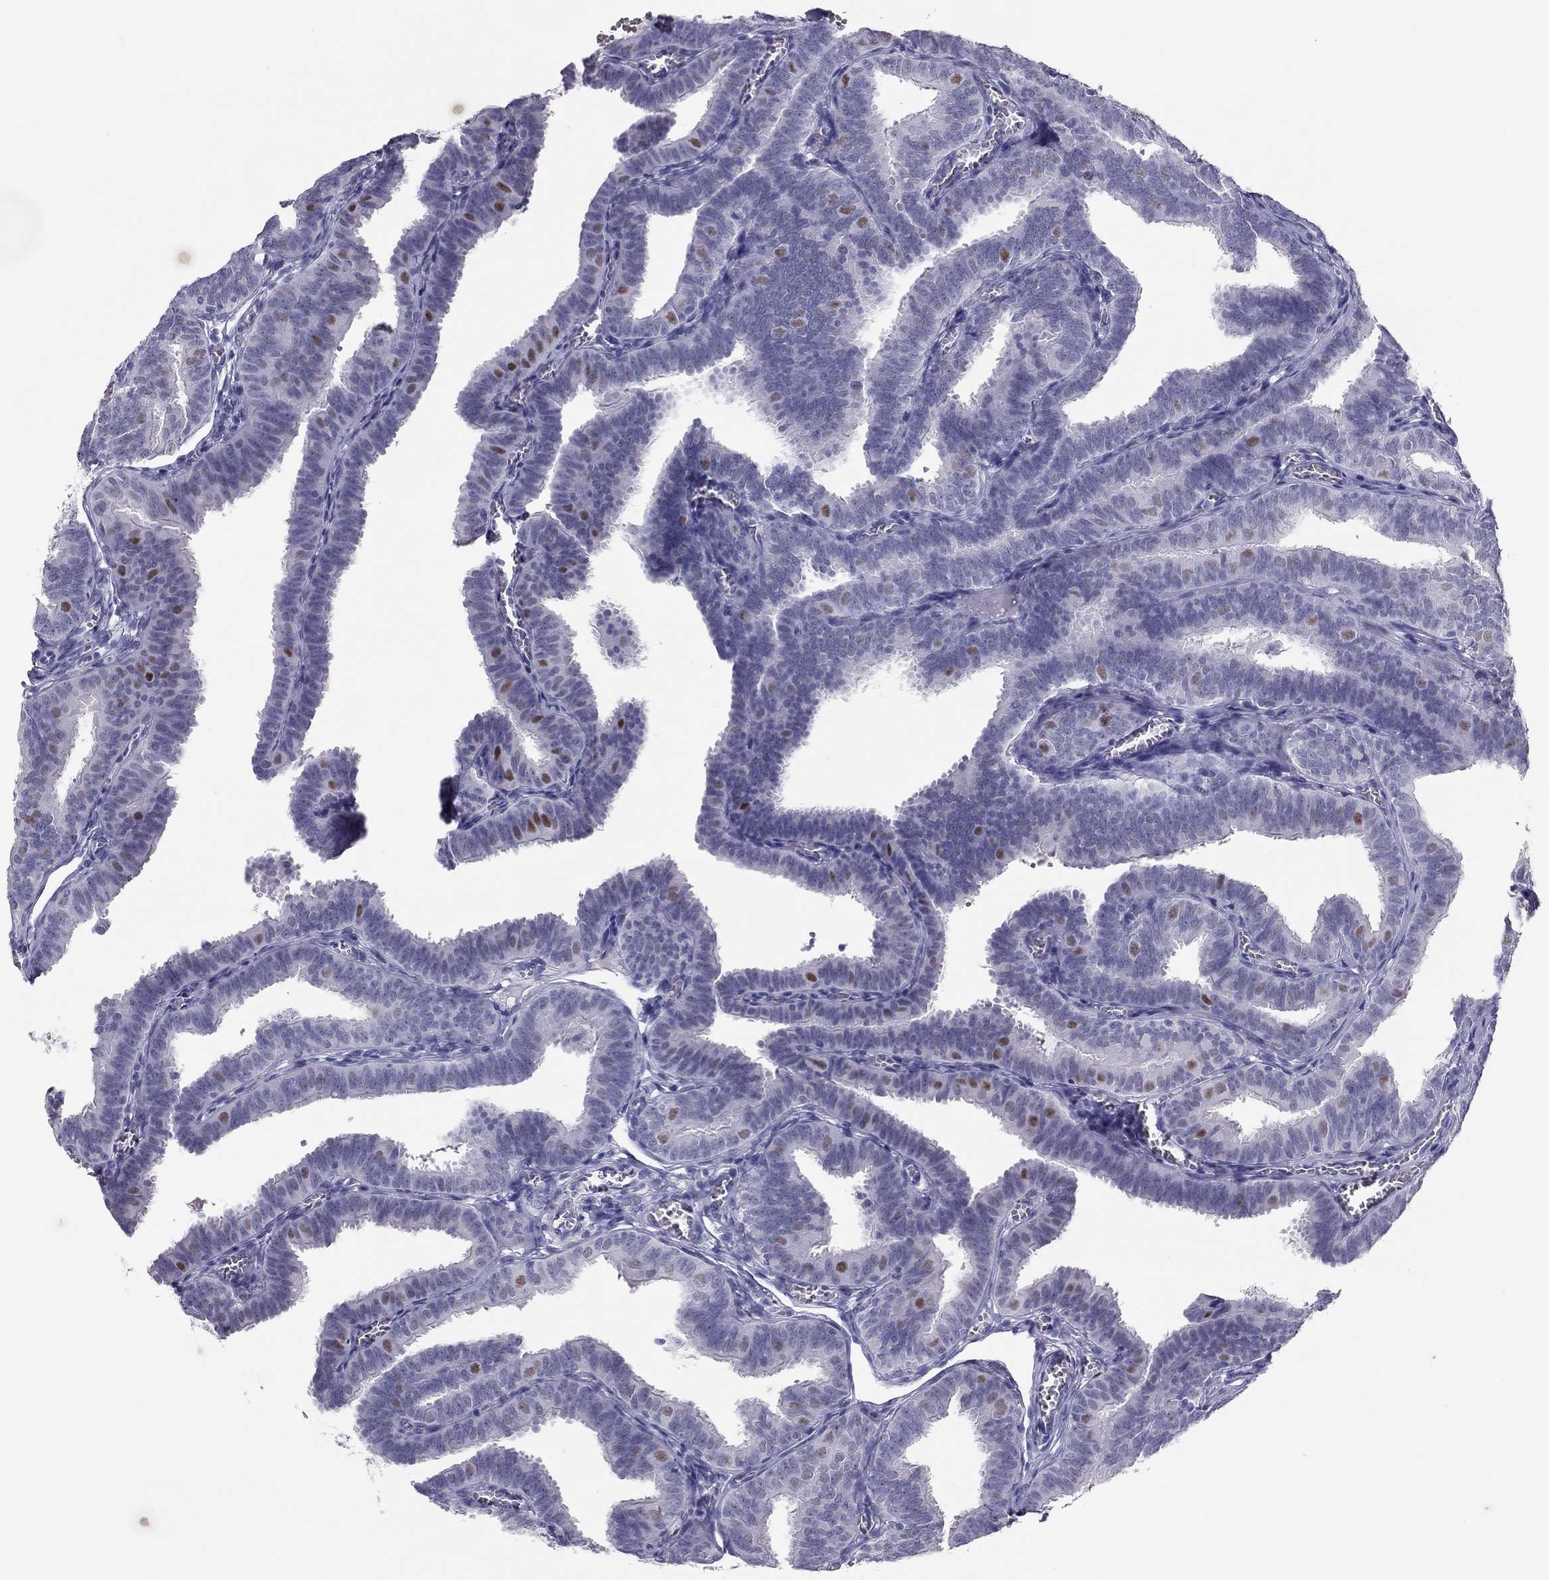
{"staining": {"intensity": "strong", "quantity": "<25%", "location": "nuclear"}, "tissue": "fallopian tube", "cell_type": "Glandular cells", "image_type": "normal", "snomed": [{"axis": "morphology", "description": "Normal tissue, NOS"}, {"axis": "topography", "description": "Fallopian tube"}], "caption": "A medium amount of strong nuclear staining is identified in about <25% of glandular cells in benign fallopian tube.", "gene": "PHOX2A", "patient": {"sex": "female", "age": 25}}